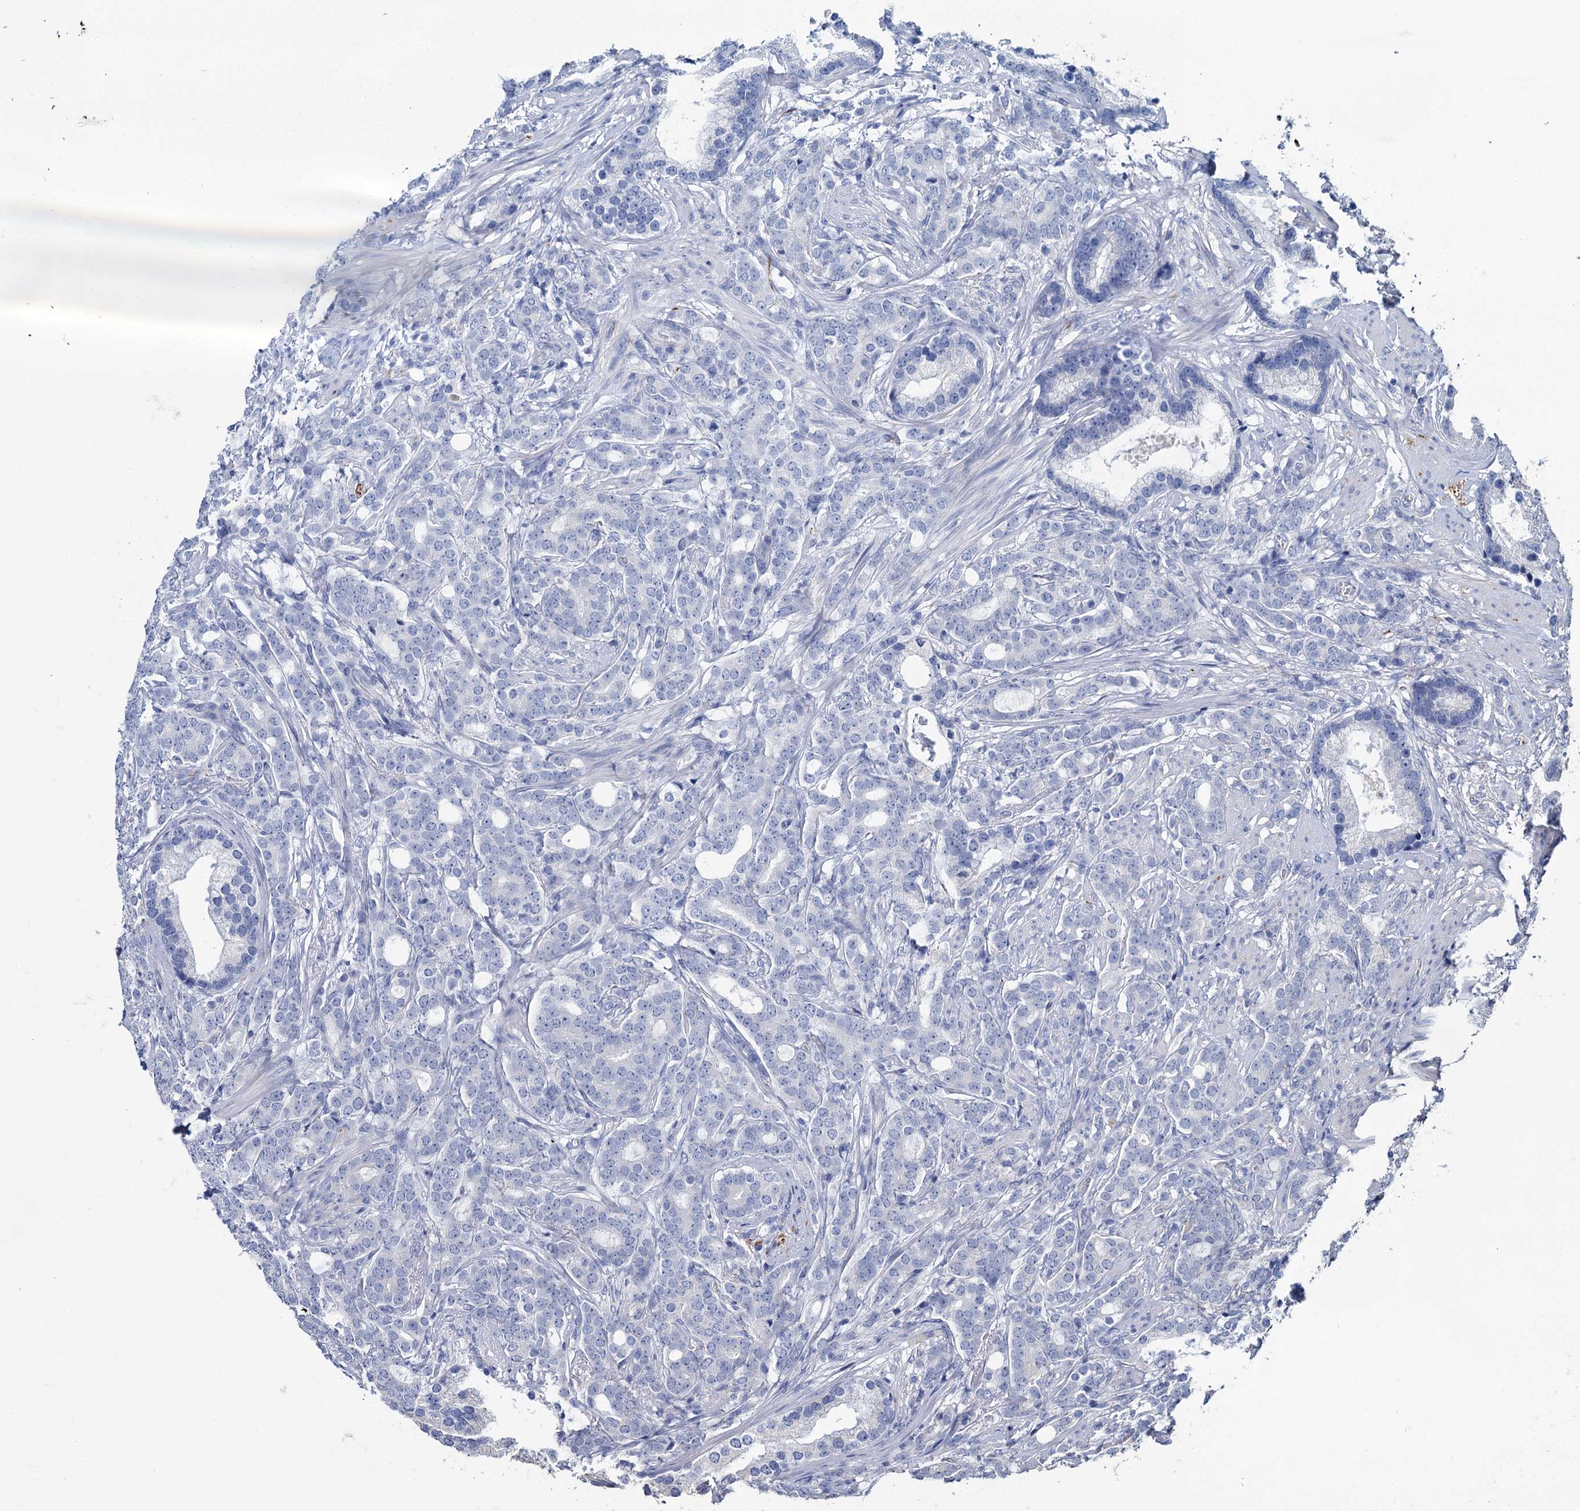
{"staining": {"intensity": "negative", "quantity": "none", "location": "none"}, "tissue": "prostate cancer", "cell_type": "Tumor cells", "image_type": "cancer", "snomed": [{"axis": "morphology", "description": "Adenocarcinoma, Low grade"}, {"axis": "topography", "description": "Prostate"}], "caption": "Tumor cells show no significant staining in prostate cancer. The staining is performed using DAB (3,3'-diaminobenzidine) brown chromogen with nuclei counter-stained in using hematoxylin.", "gene": "SNCB", "patient": {"sex": "male", "age": 71}}